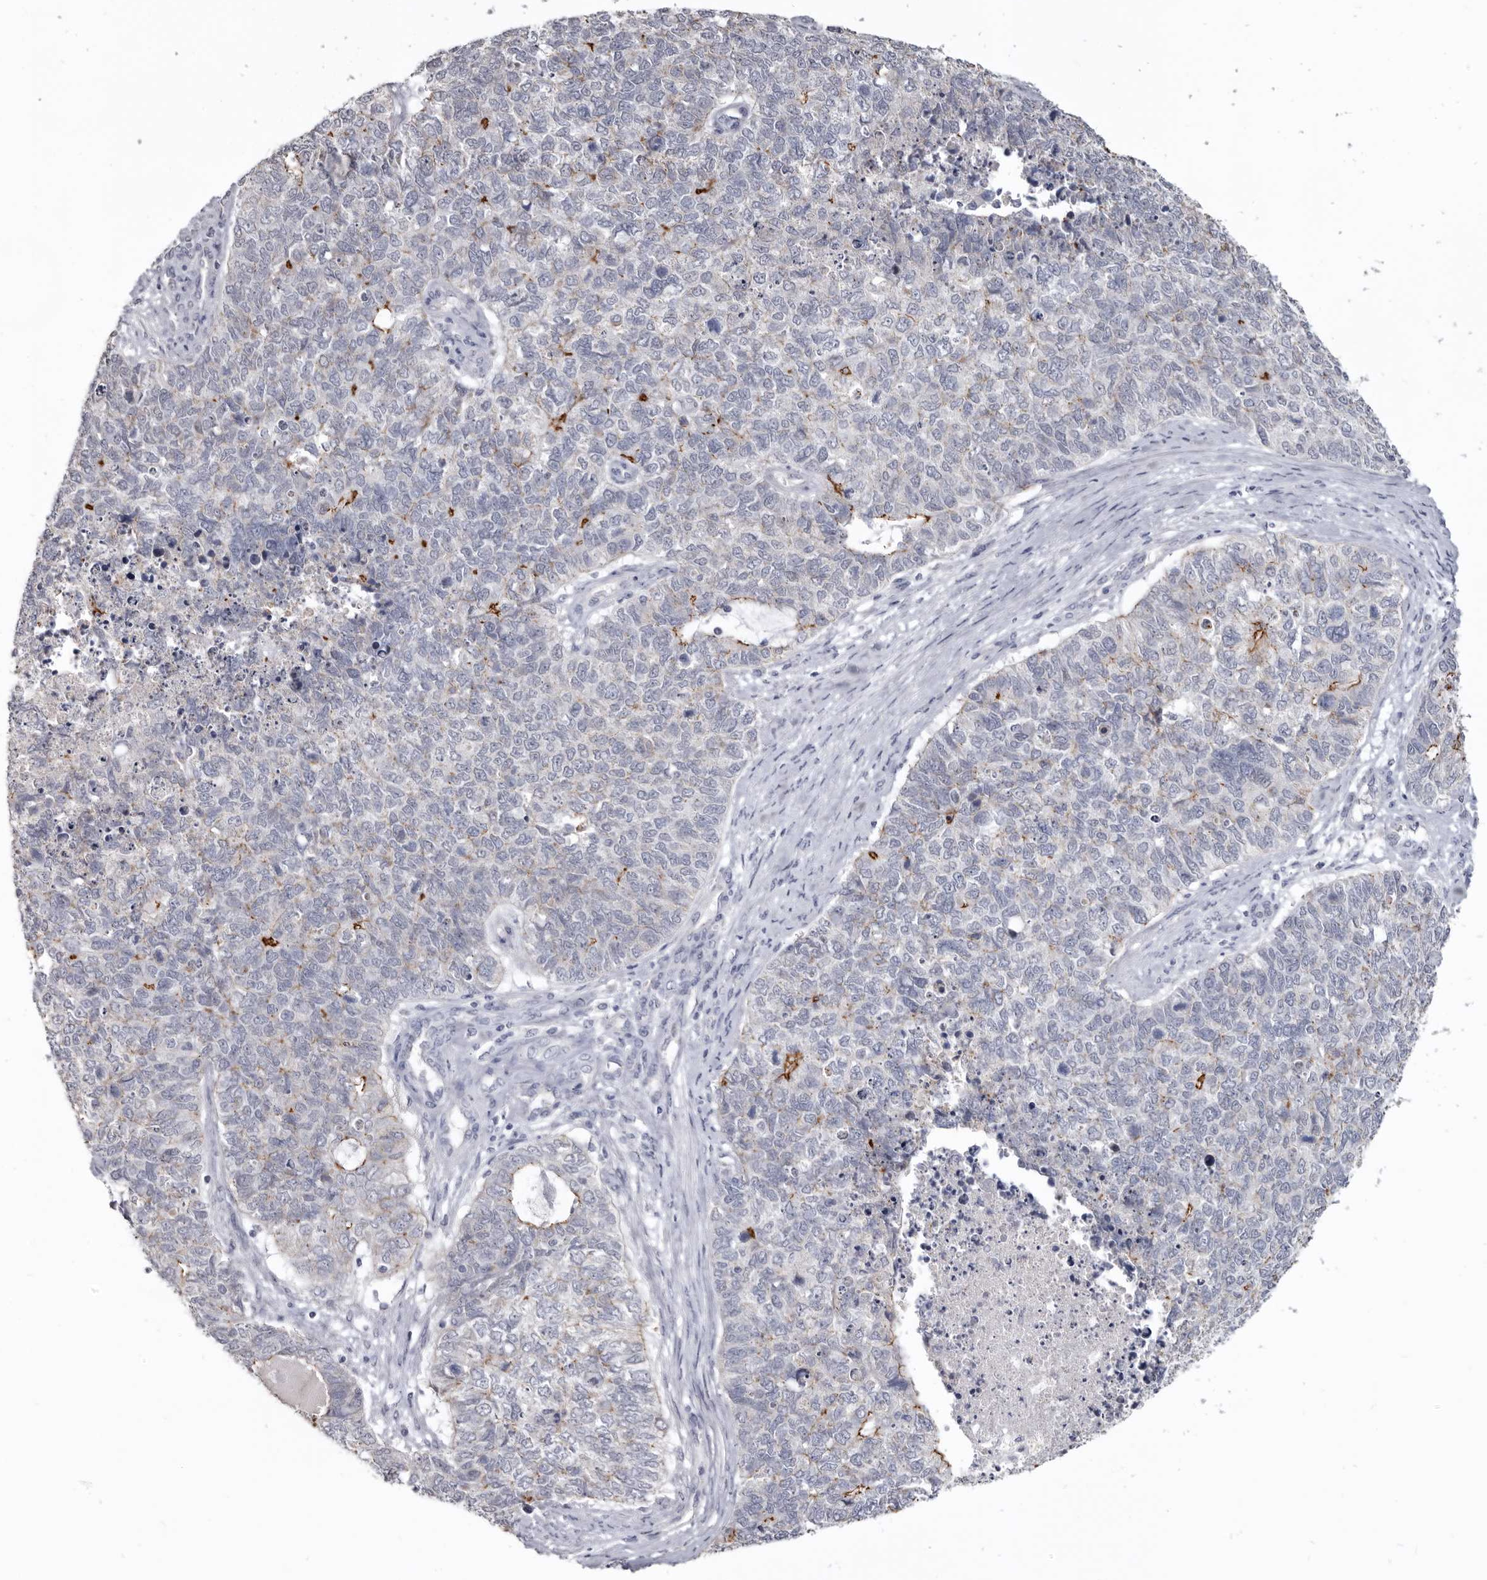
{"staining": {"intensity": "moderate", "quantity": "<25%", "location": "cytoplasmic/membranous"}, "tissue": "cervical cancer", "cell_type": "Tumor cells", "image_type": "cancer", "snomed": [{"axis": "morphology", "description": "Squamous cell carcinoma, NOS"}, {"axis": "topography", "description": "Cervix"}], "caption": "High-magnification brightfield microscopy of cervical squamous cell carcinoma stained with DAB (3,3'-diaminobenzidine) (brown) and counterstained with hematoxylin (blue). tumor cells exhibit moderate cytoplasmic/membranous positivity is present in about<25% of cells.", "gene": "CGN", "patient": {"sex": "female", "age": 63}}